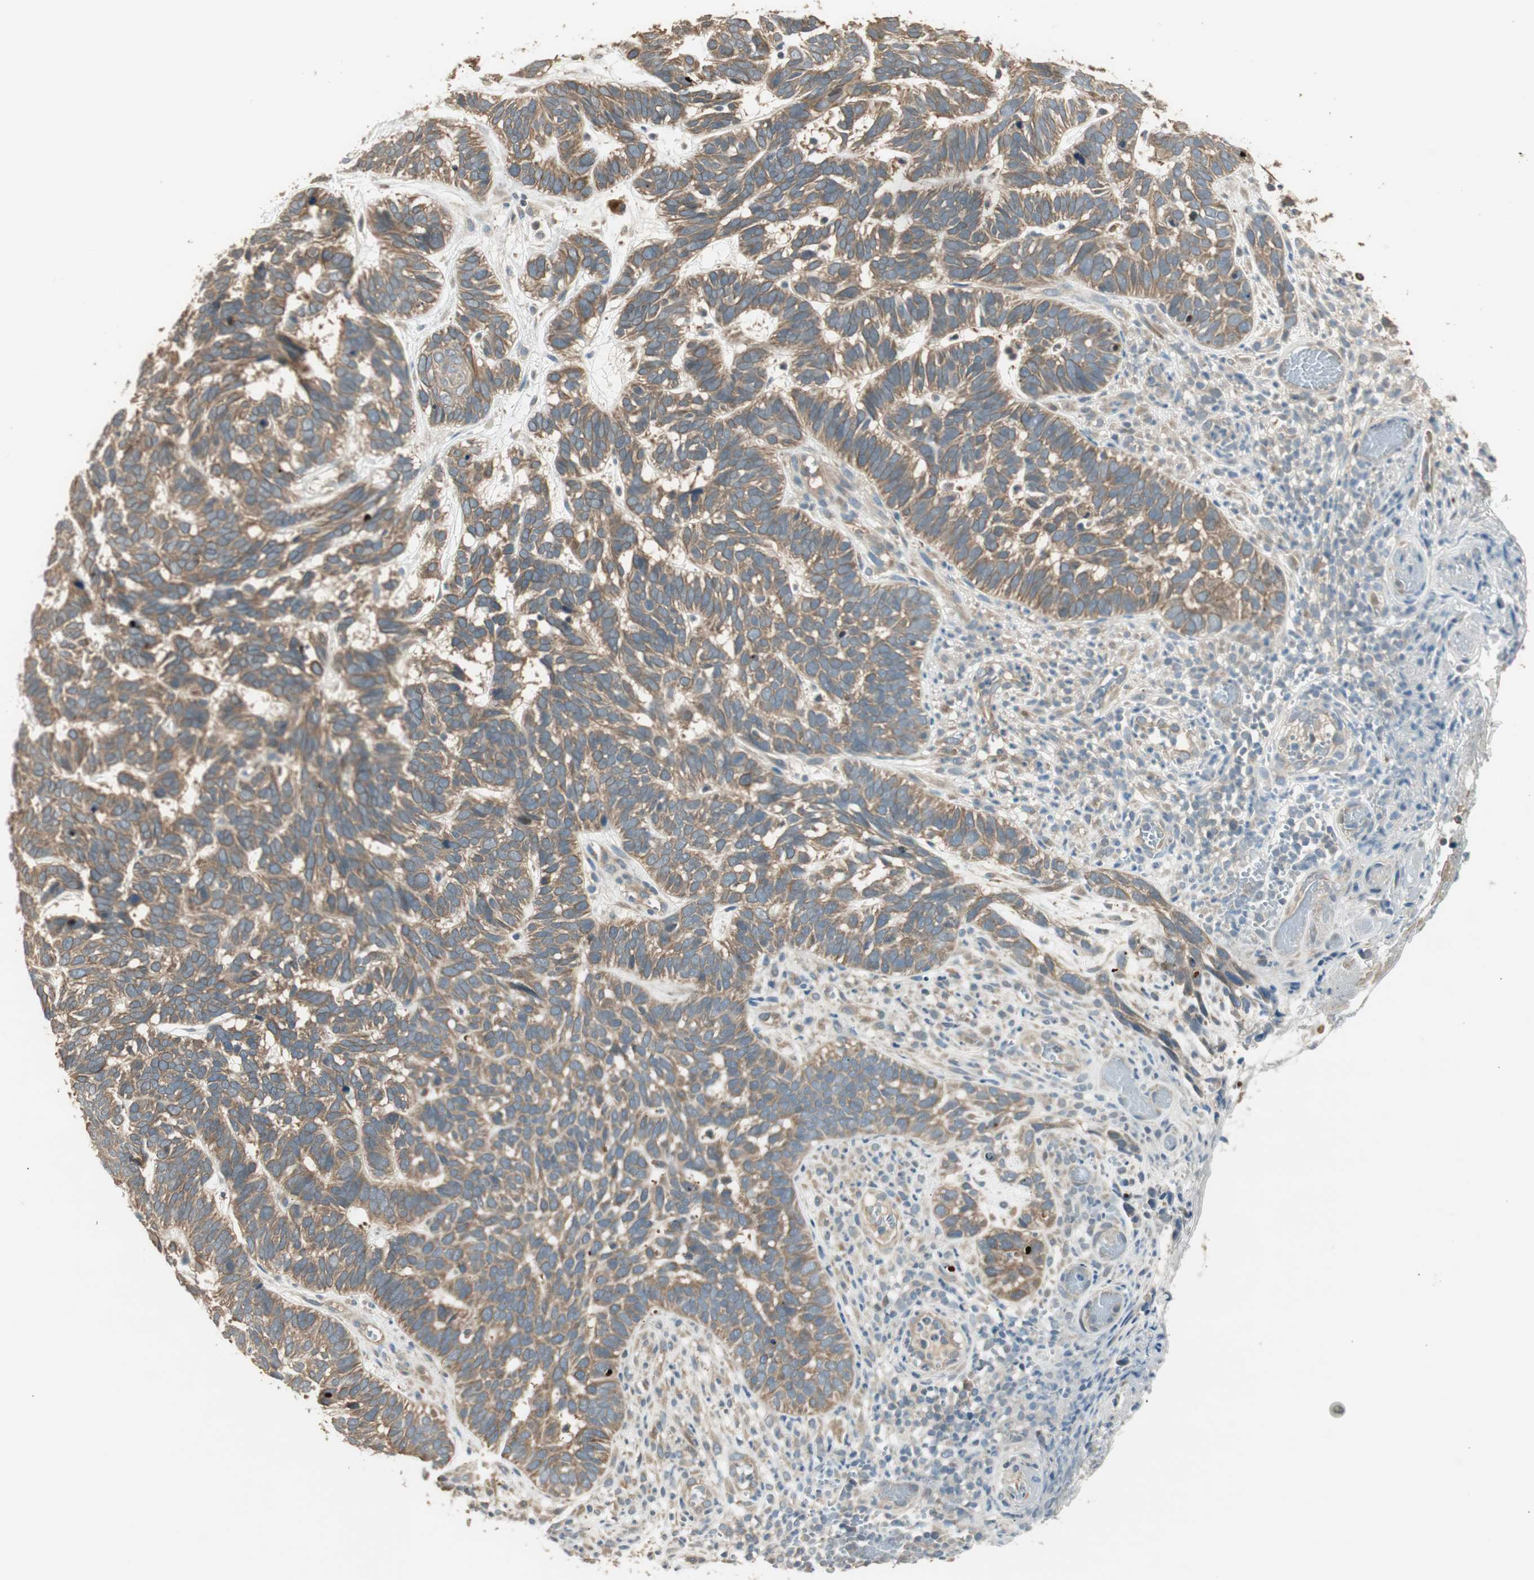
{"staining": {"intensity": "moderate", "quantity": ">75%", "location": "cytoplasmic/membranous"}, "tissue": "skin cancer", "cell_type": "Tumor cells", "image_type": "cancer", "snomed": [{"axis": "morphology", "description": "Basal cell carcinoma"}, {"axis": "topography", "description": "Skin"}], "caption": "High-magnification brightfield microscopy of skin cancer (basal cell carcinoma) stained with DAB (3,3'-diaminobenzidine) (brown) and counterstained with hematoxylin (blue). tumor cells exhibit moderate cytoplasmic/membranous expression is identified in approximately>75% of cells.", "gene": "PFDN5", "patient": {"sex": "male", "age": 87}}